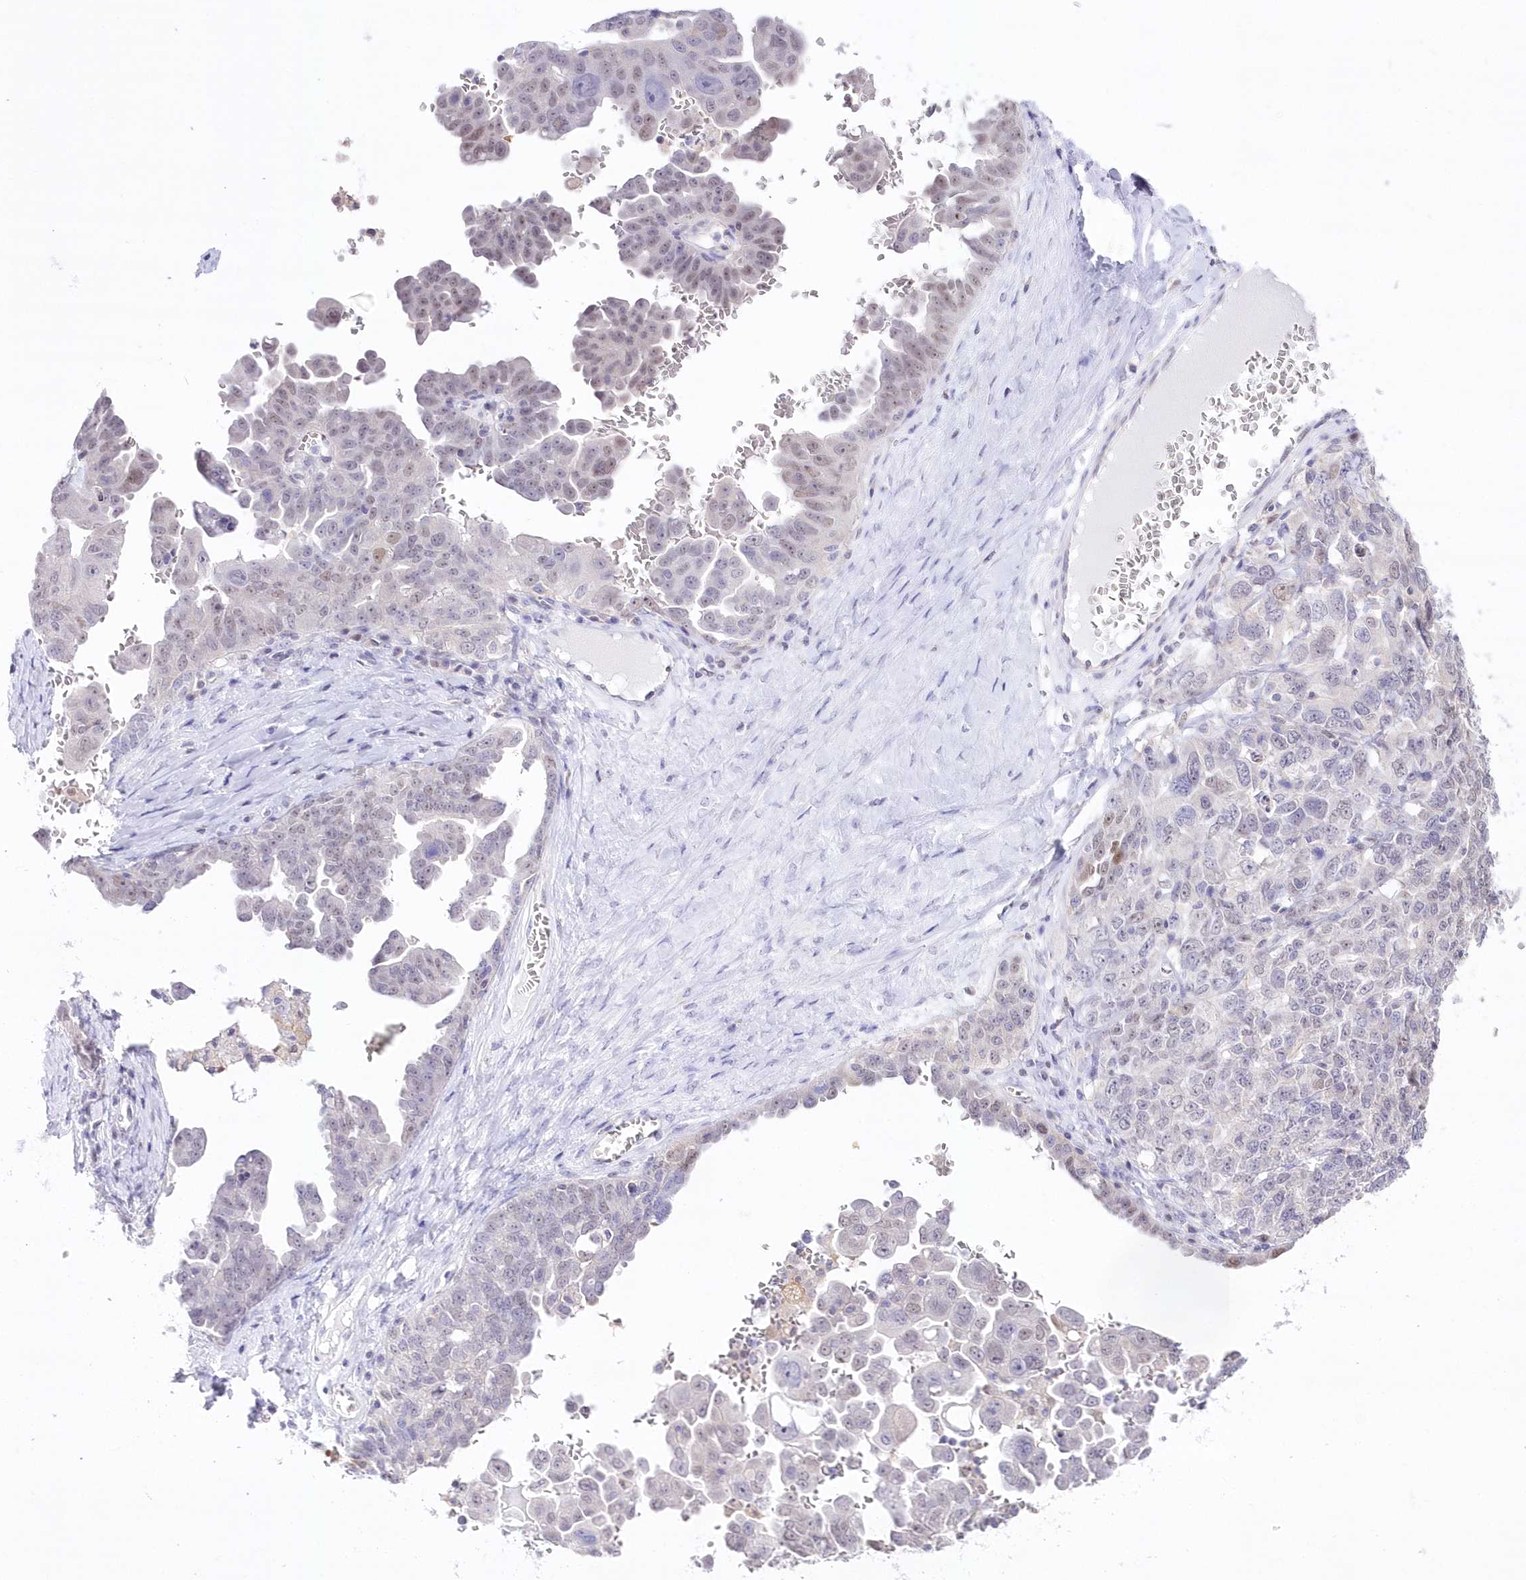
{"staining": {"intensity": "weak", "quantity": "<25%", "location": "nuclear"}, "tissue": "ovarian cancer", "cell_type": "Tumor cells", "image_type": "cancer", "snomed": [{"axis": "morphology", "description": "Carcinoma, endometroid"}, {"axis": "topography", "description": "Ovary"}], "caption": "Immunohistochemistry micrograph of human ovarian cancer (endometroid carcinoma) stained for a protein (brown), which reveals no positivity in tumor cells. The staining was performed using DAB to visualize the protein expression in brown, while the nuclei were stained in blue with hematoxylin (Magnification: 20x).", "gene": "UBA6", "patient": {"sex": "female", "age": 62}}